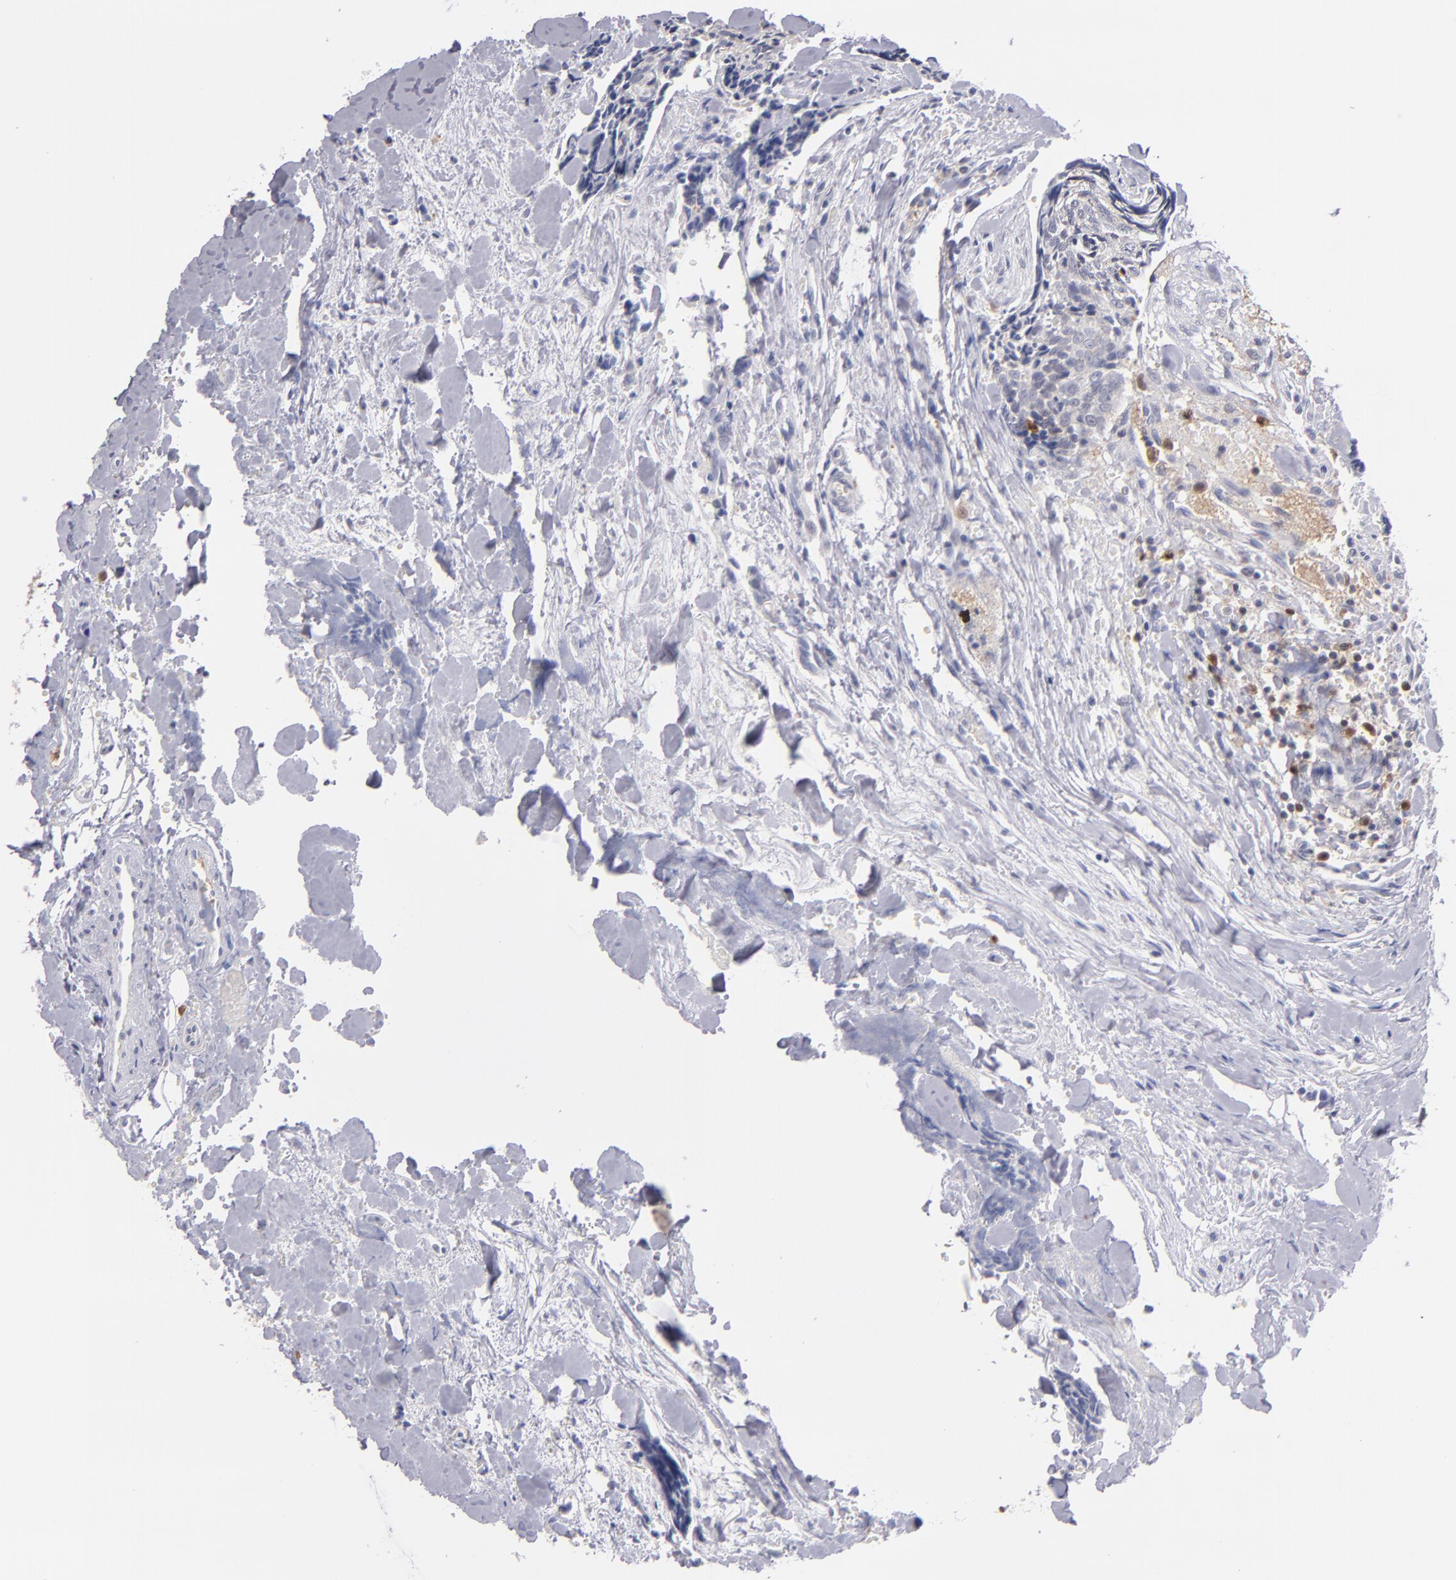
{"staining": {"intensity": "weak", "quantity": "25%-75%", "location": "cytoplasmic/membranous"}, "tissue": "head and neck cancer", "cell_type": "Tumor cells", "image_type": "cancer", "snomed": [{"axis": "morphology", "description": "Squamous cell carcinoma, NOS"}, {"axis": "topography", "description": "Salivary gland"}, {"axis": "topography", "description": "Head-Neck"}], "caption": "Tumor cells exhibit weak cytoplasmic/membranous expression in approximately 25%-75% of cells in head and neck cancer (squamous cell carcinoma).", "gene": "PRKCD", "patient": {"sex": "male", "age": 70}}